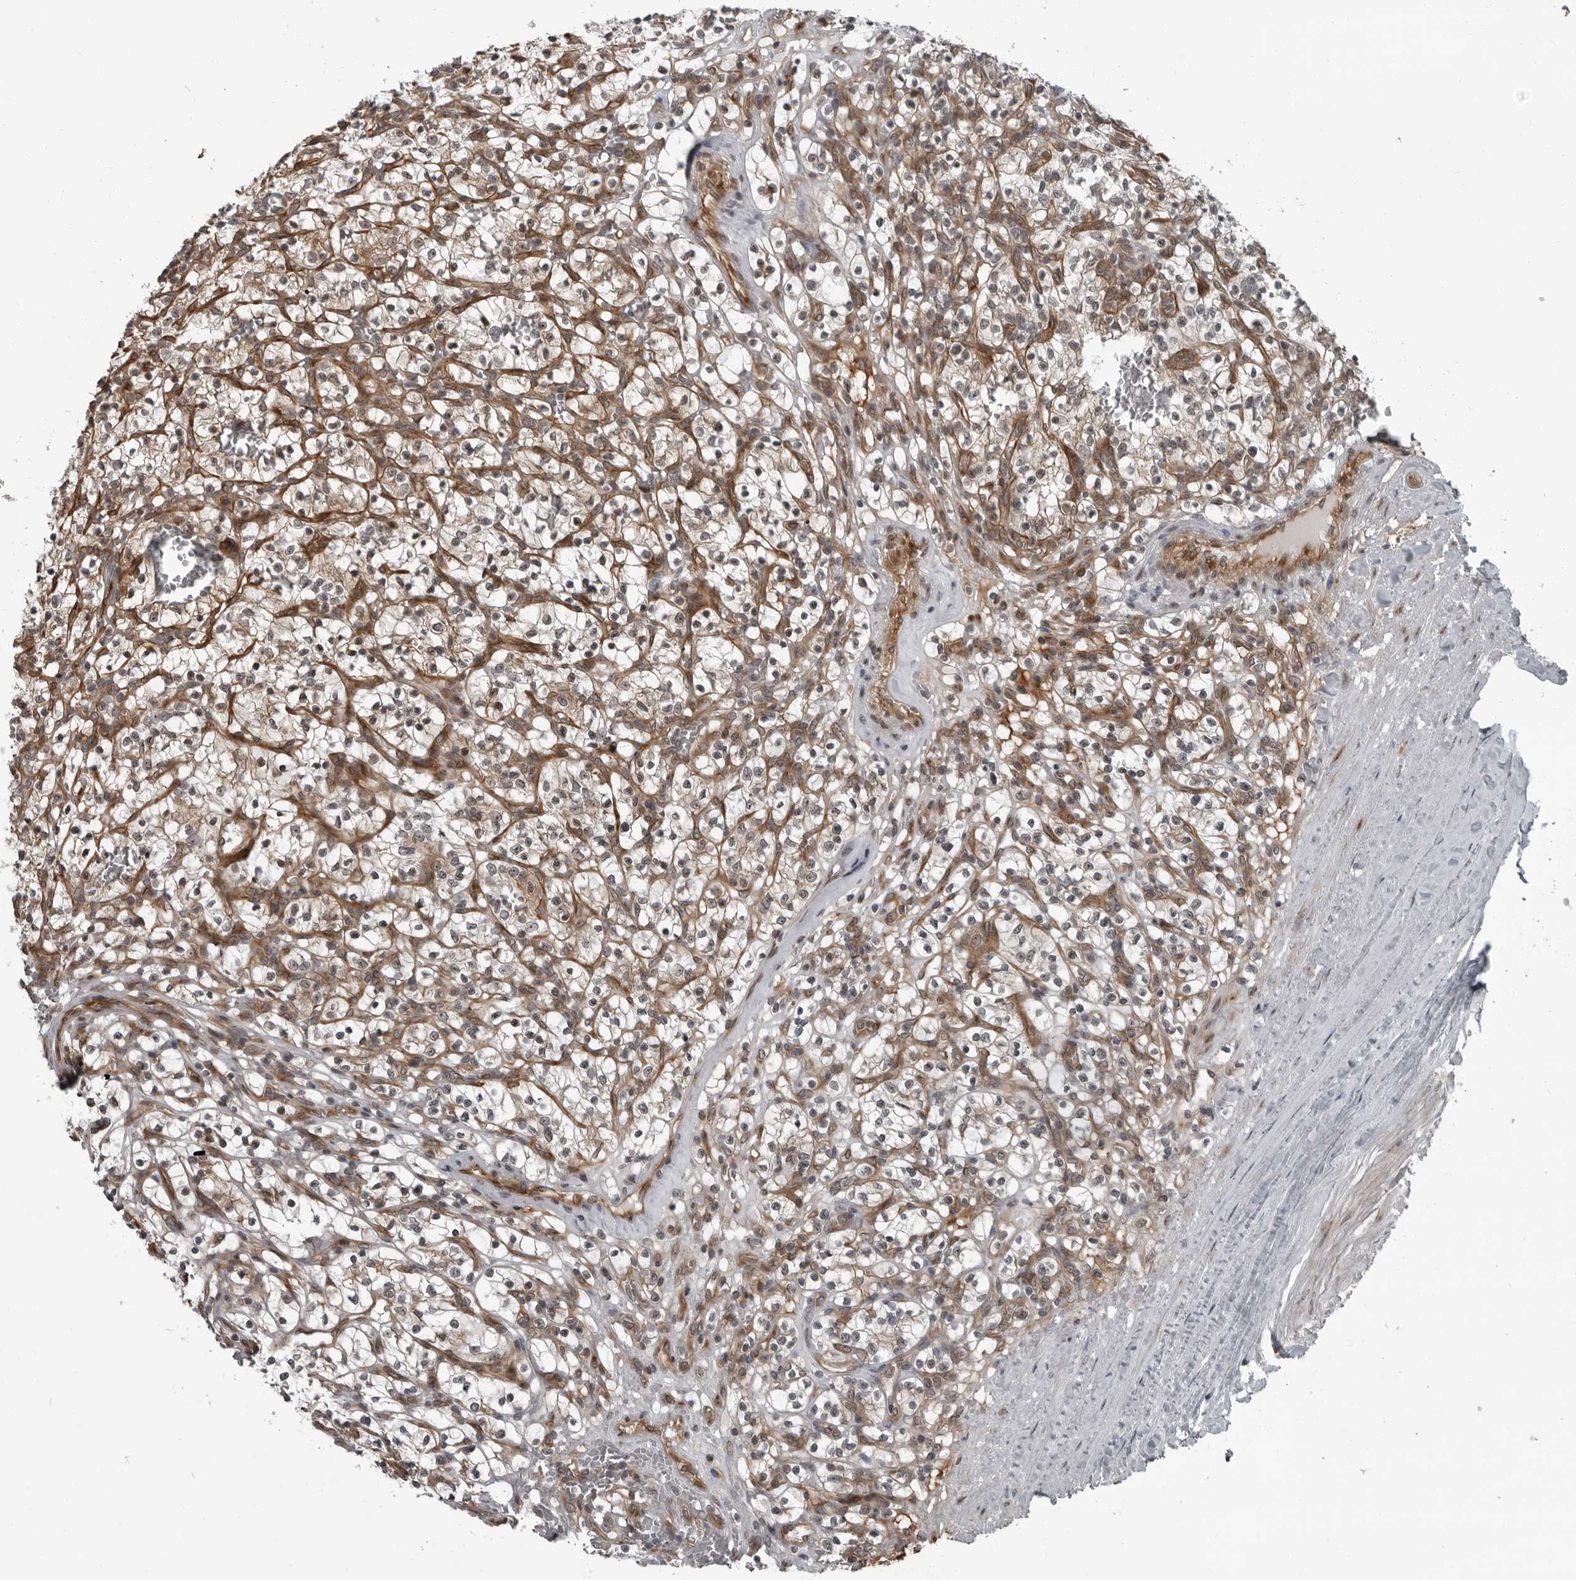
{"staining": {"intensity": "weak", "quantity": "<25%", "location": "cytoplasmic/membranous"}, "tissue": "renal cancer", "cell_type": "Tumor cells", "image_type": "cancer", "snomed": [{"axis": "morphology", "description": "Adenocarcinoma, NOS"}, {"axis": "topography", "description": "Kidney"}], "caption": "This is an immunohistochemistry (IHC) image of human renal cancer. There is no positivity in tumor cells.", "gene": "FAM102B", "patient": {"sex": "female", "age": 57}}